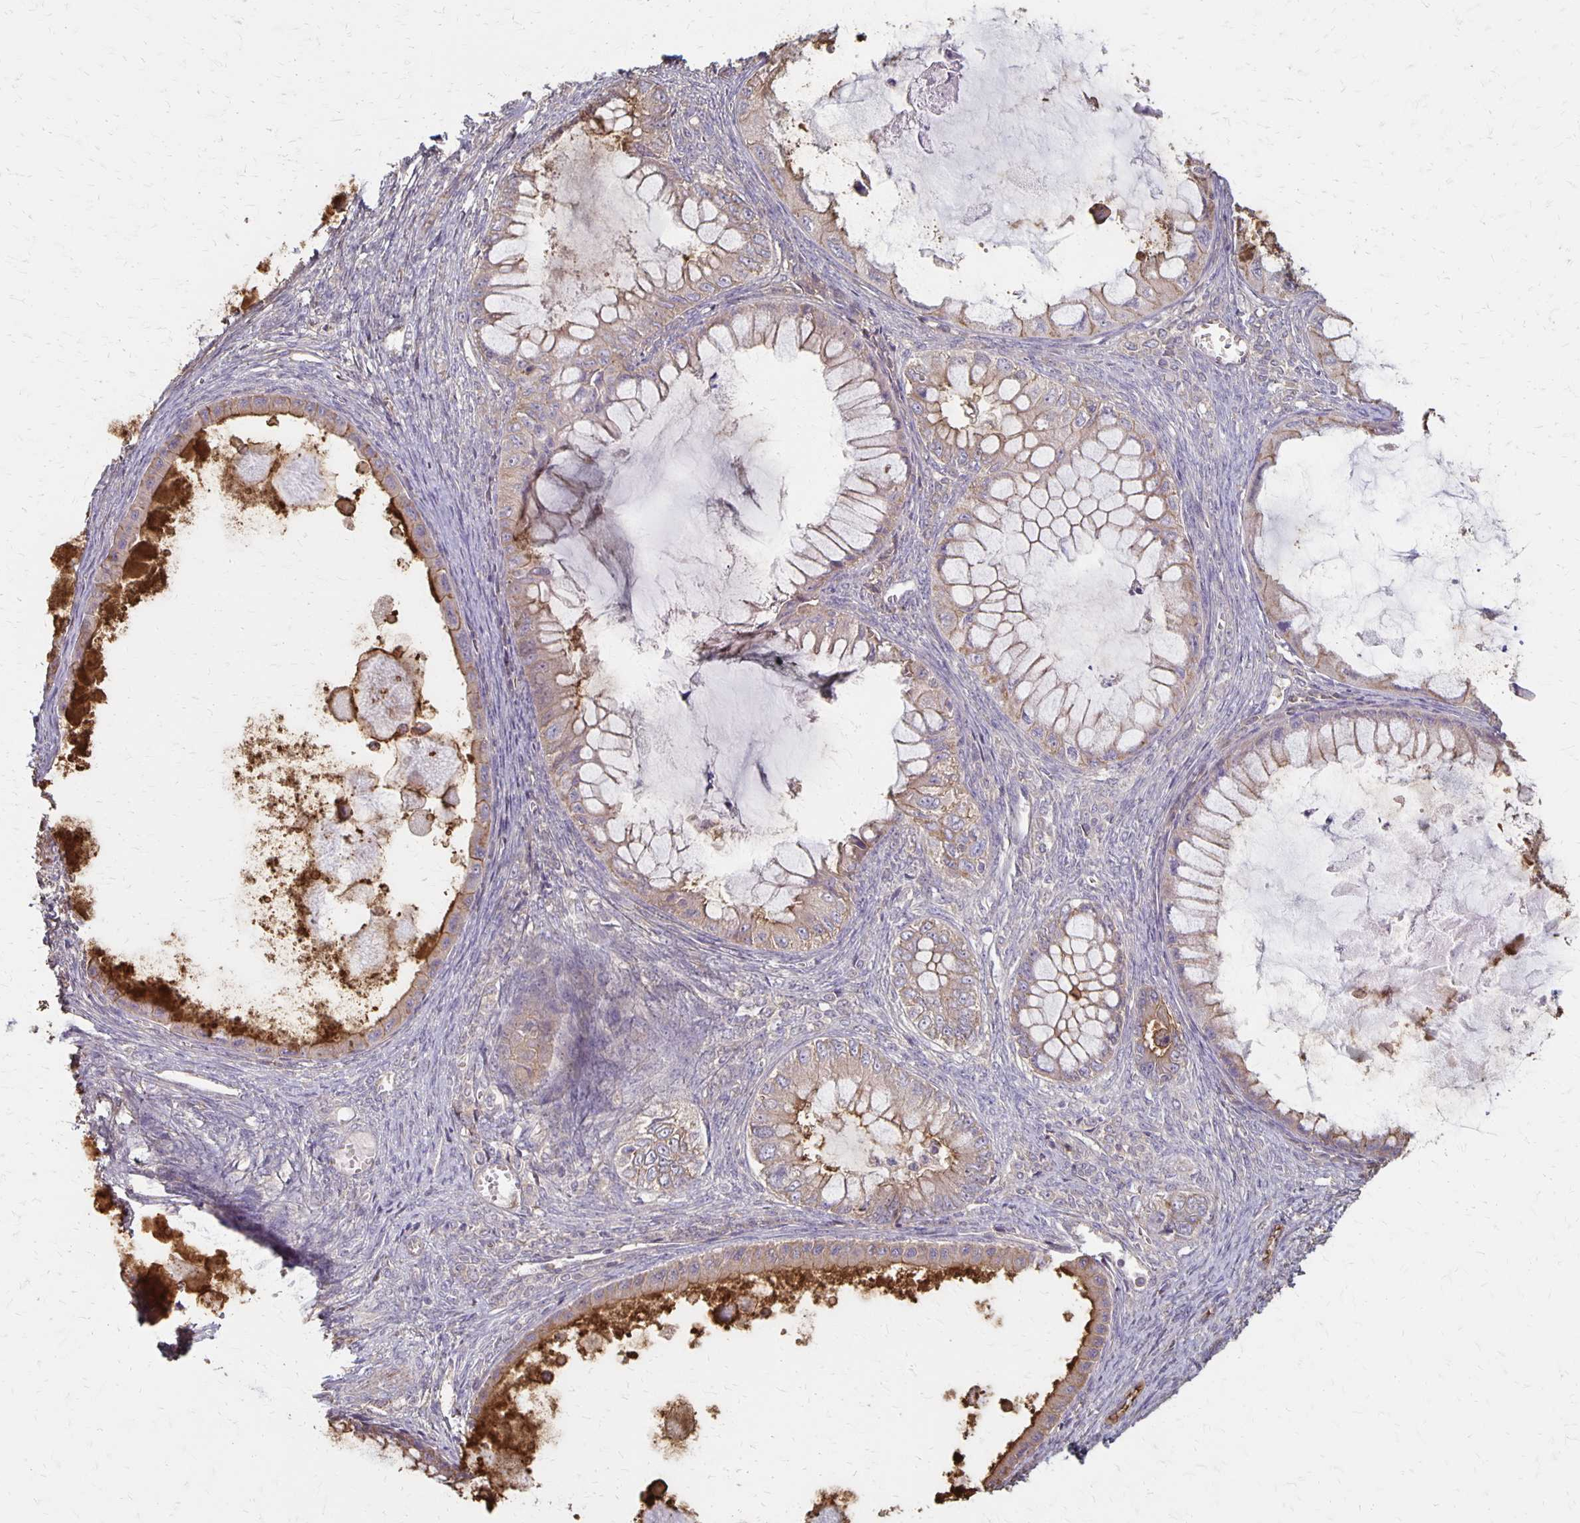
{"staining": {"intensity": "moderate", "quantity": "25%-75%", "location": "cytoplasmic/membranous"}, "tissue": "ovarian cancer", "cell_type": "Tumor cells", "image_type": "cancer", "snomed": [{"axis": "morphology", "description": "Cystadenocarcinoma, mucinous, NOS"}, {"axis": "topography", "description": "Ovary"}], "caption": "Protein expression analysis of human ovarian cancer (mucinous cystadenocarcinoma) reveals moderate cytoplasmic/membranous staining in approximately 25%-75% of tumor cells.", "gene": "PROM2", "patient": {"sex": "female", "age": 64}}